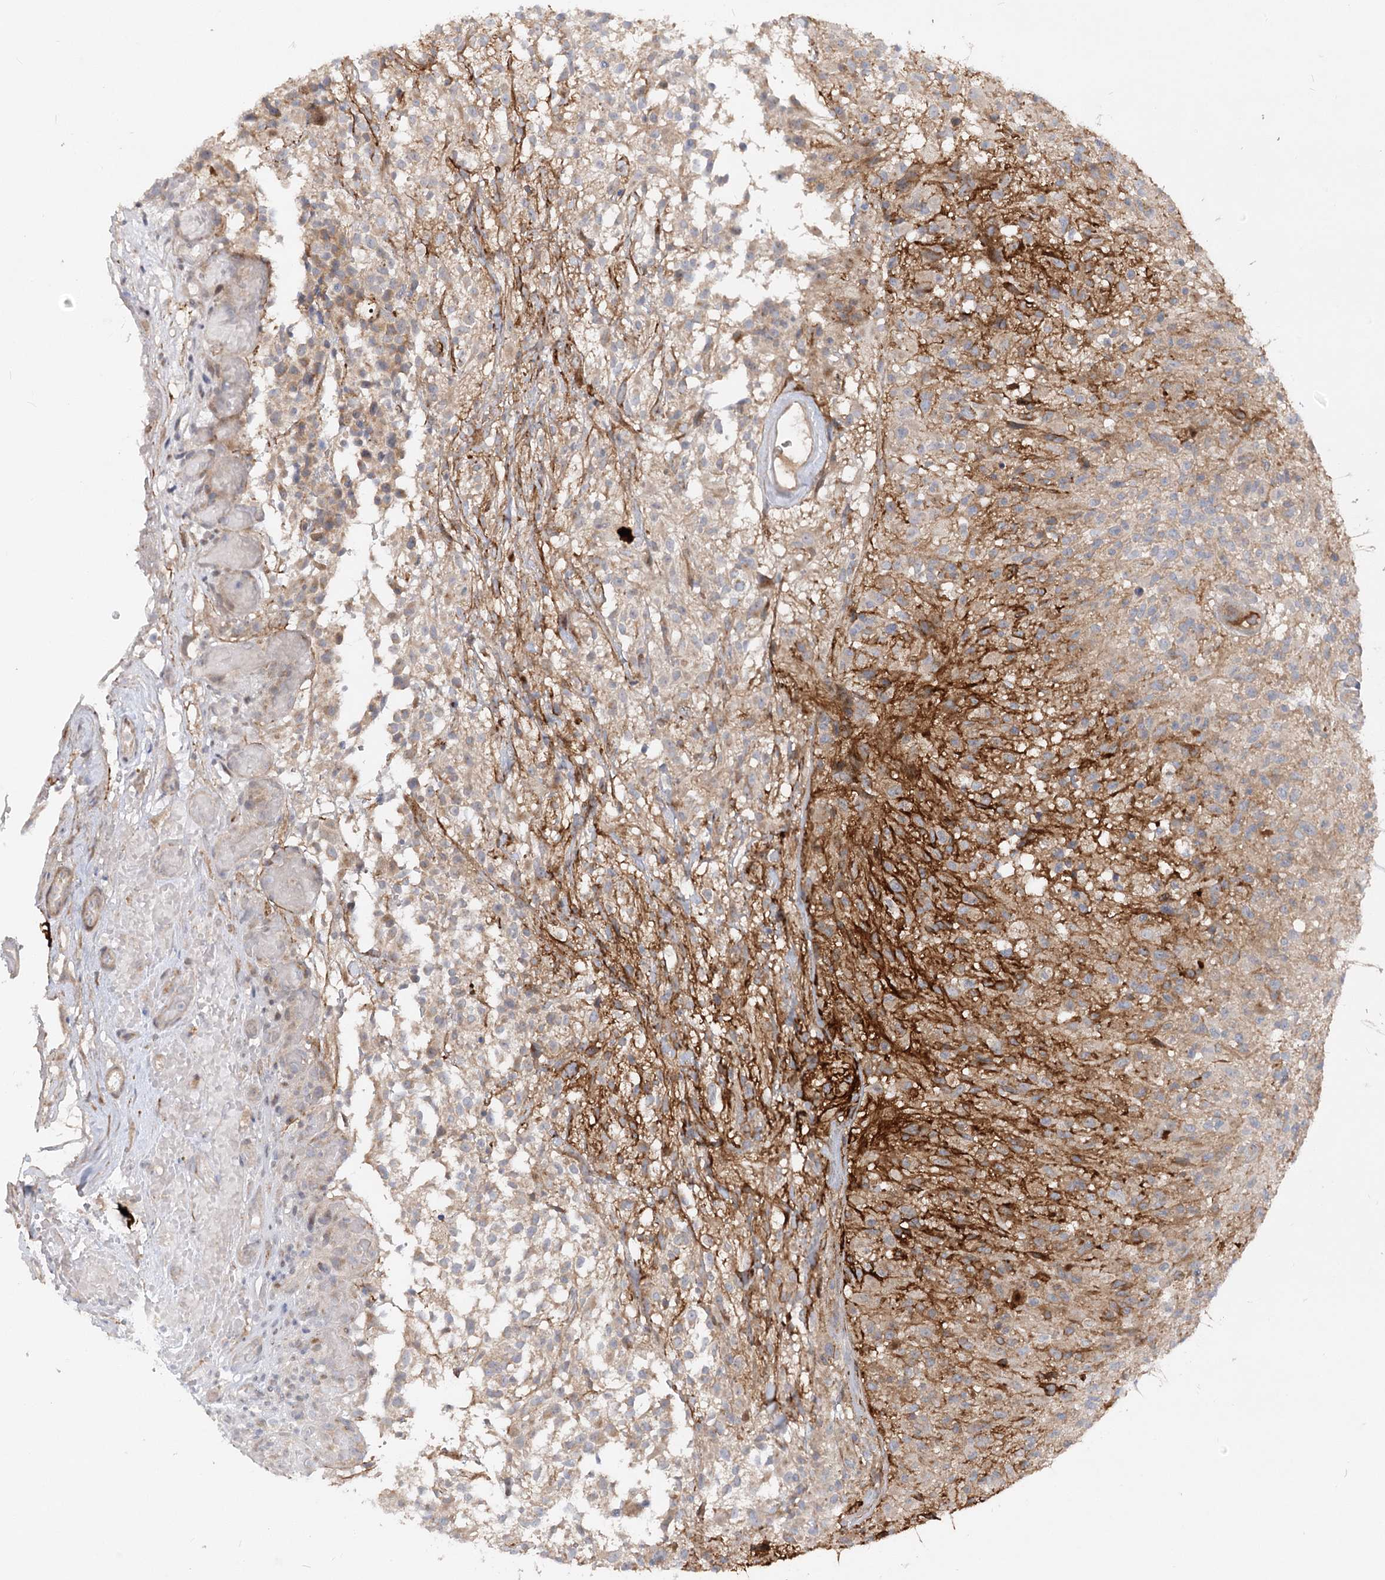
{"staining": {"intensity": "moderate", "quantity": "<25%", "location": "cytoplasmic/membranous"}, "tissue": "glioma", "cell_type": "Tumor cells", "image_type": "cancer", "snomed": [{"axis": "morphology", "description": "Glioma, malignant, High grade"}, {"axis": "morphology", "description": "Glioblastoma, NOS"}, {"axis": "topography", "description": "Brain"}], "caption": "DAB (3,3'-diaminobenzidine) immunohistochemical staining of glioma reveals moderate cytoplasmic/membranous protein positivity in about <25% of tumor cells.", "gene": "FGF19", "patient": {"sex": "male", "age": 60}}